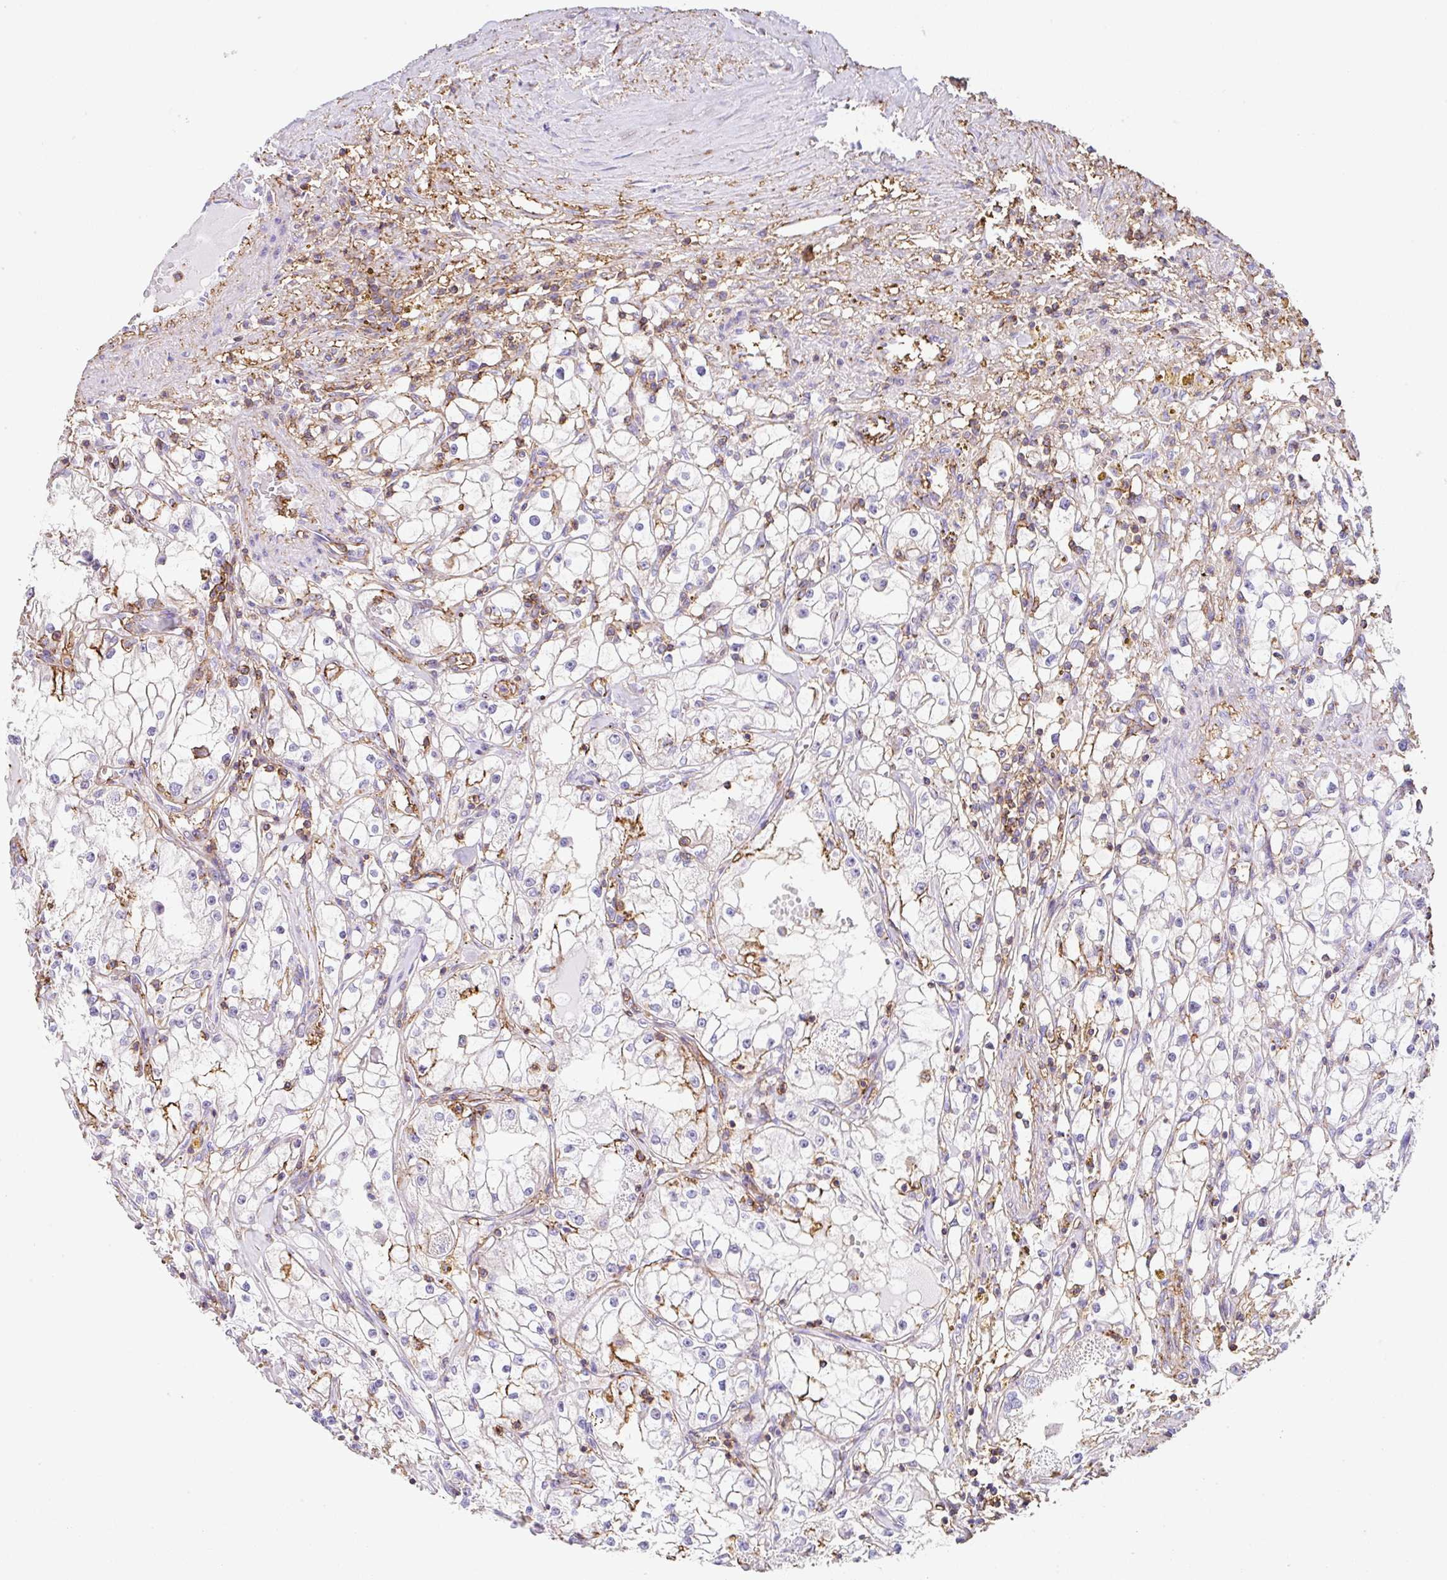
{"staining": {"intensity": "negative", "quantity": "none", "location": "none"}, "tissue": "renal cancer", "cell_type": "Tumor cells", "image_type": "cancer", "snomed": [{"axis": "morphology", "description": "Adenocarcinoma, NOS"}, {"axis": "topography", "description": "Kidney"}], "caption": "This is an immunohistochemistry (IHC) image of human renal adenocarcinoma. There is no expression in tumor cells.", "gene": "MTTP", "patient": {"sex": "male", "age": 56}}